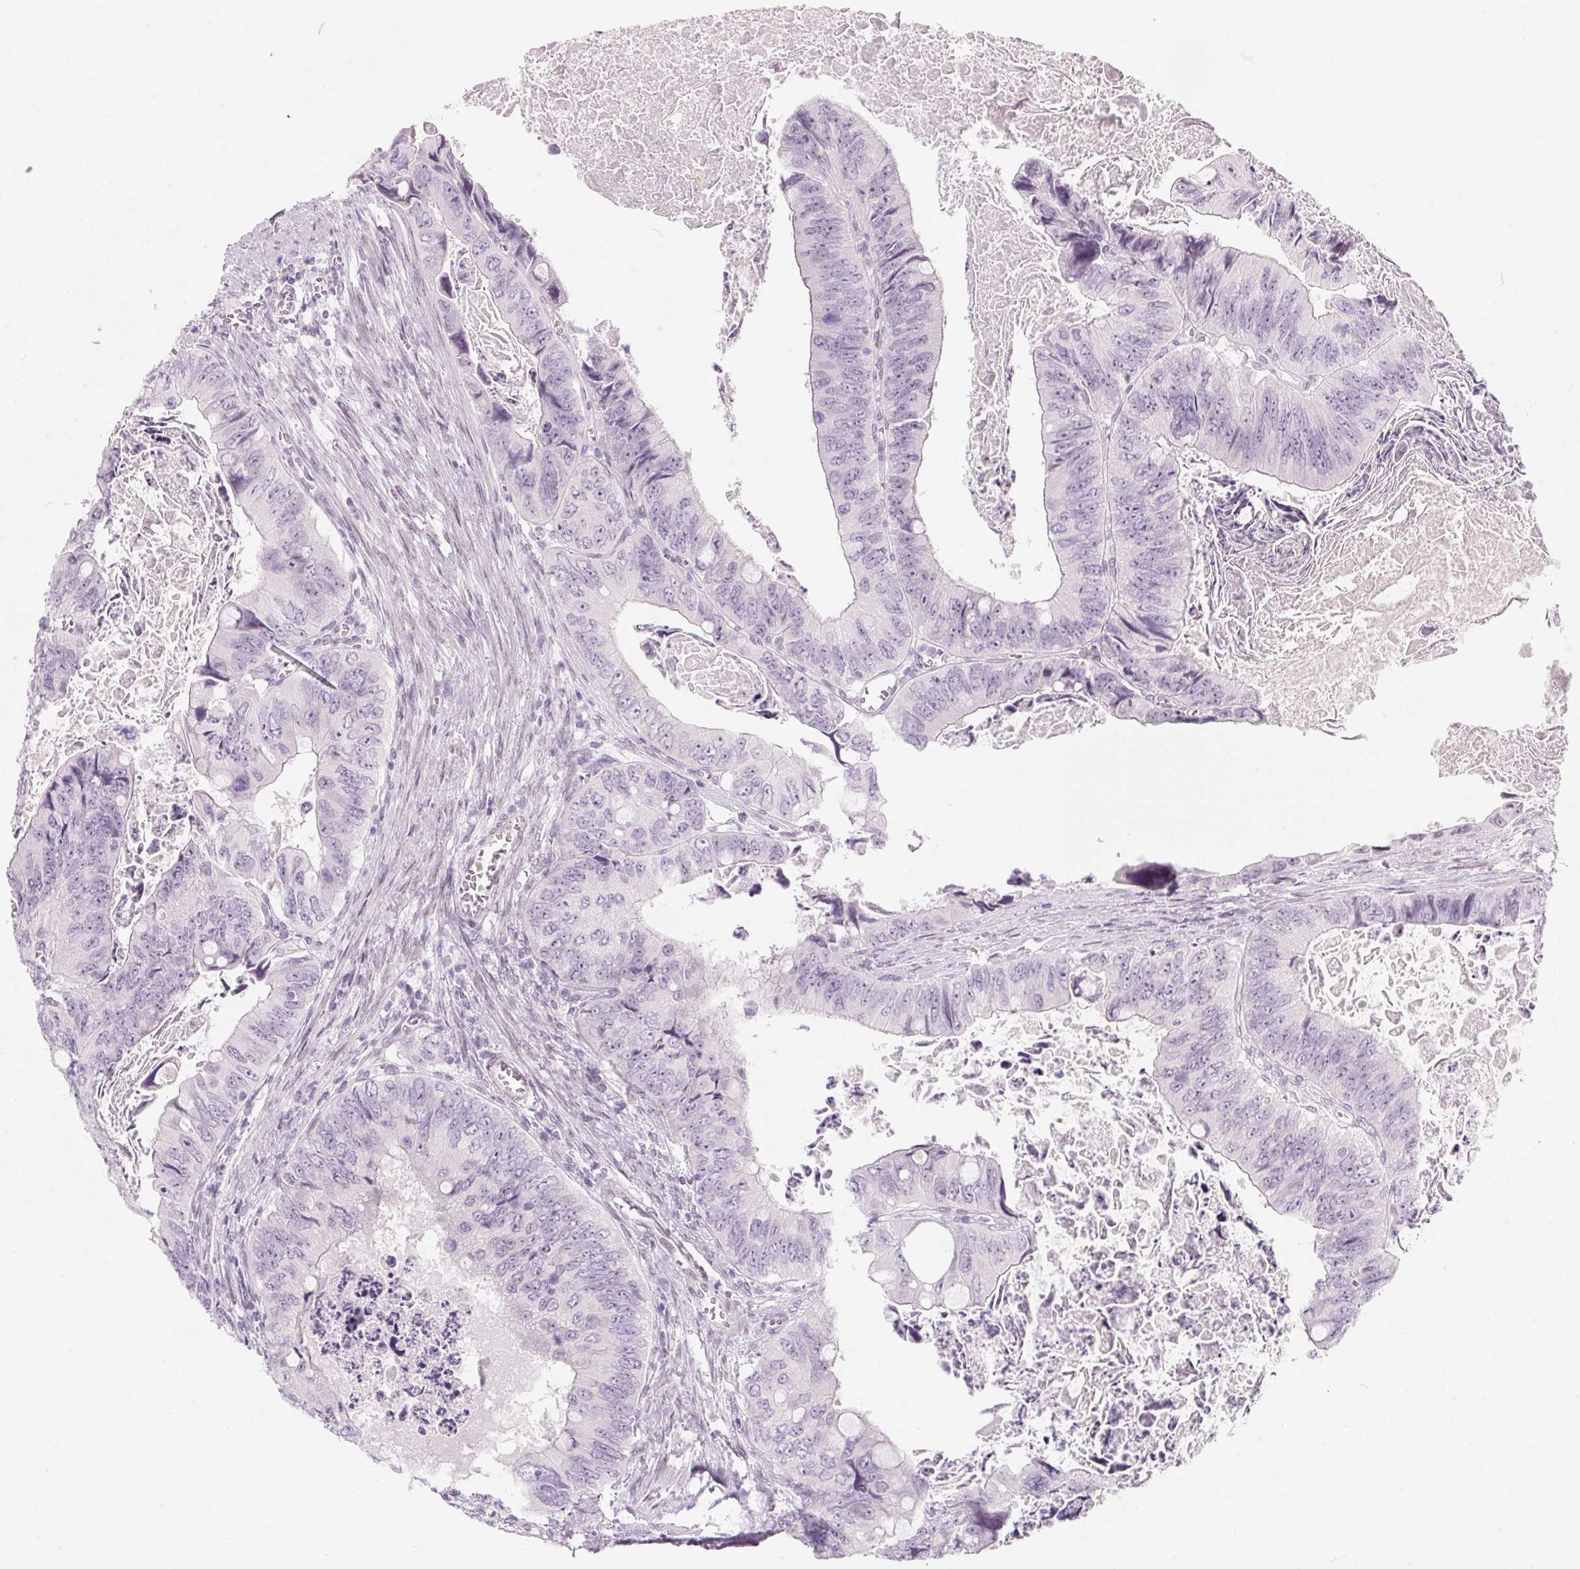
{"staining": {"intensity": "negative", "quantity": "none", "location": "none"}, "tissue": "colorectal cancer", "cell_type": "Tumor cells", "image_type": "cancer", "snomed": [{"axis": "morphology", "description": "Adenocarcinoma, NOS"}, {"axis": "topography", "description": "Colon"}], "caption": "Immunohistochemical staining of adenocarcinoma (colorectal) demonstrates no significant staining in tumor cells.", "gene": "KCNQ2", "patient": {"sex": "female", "age": 84}}